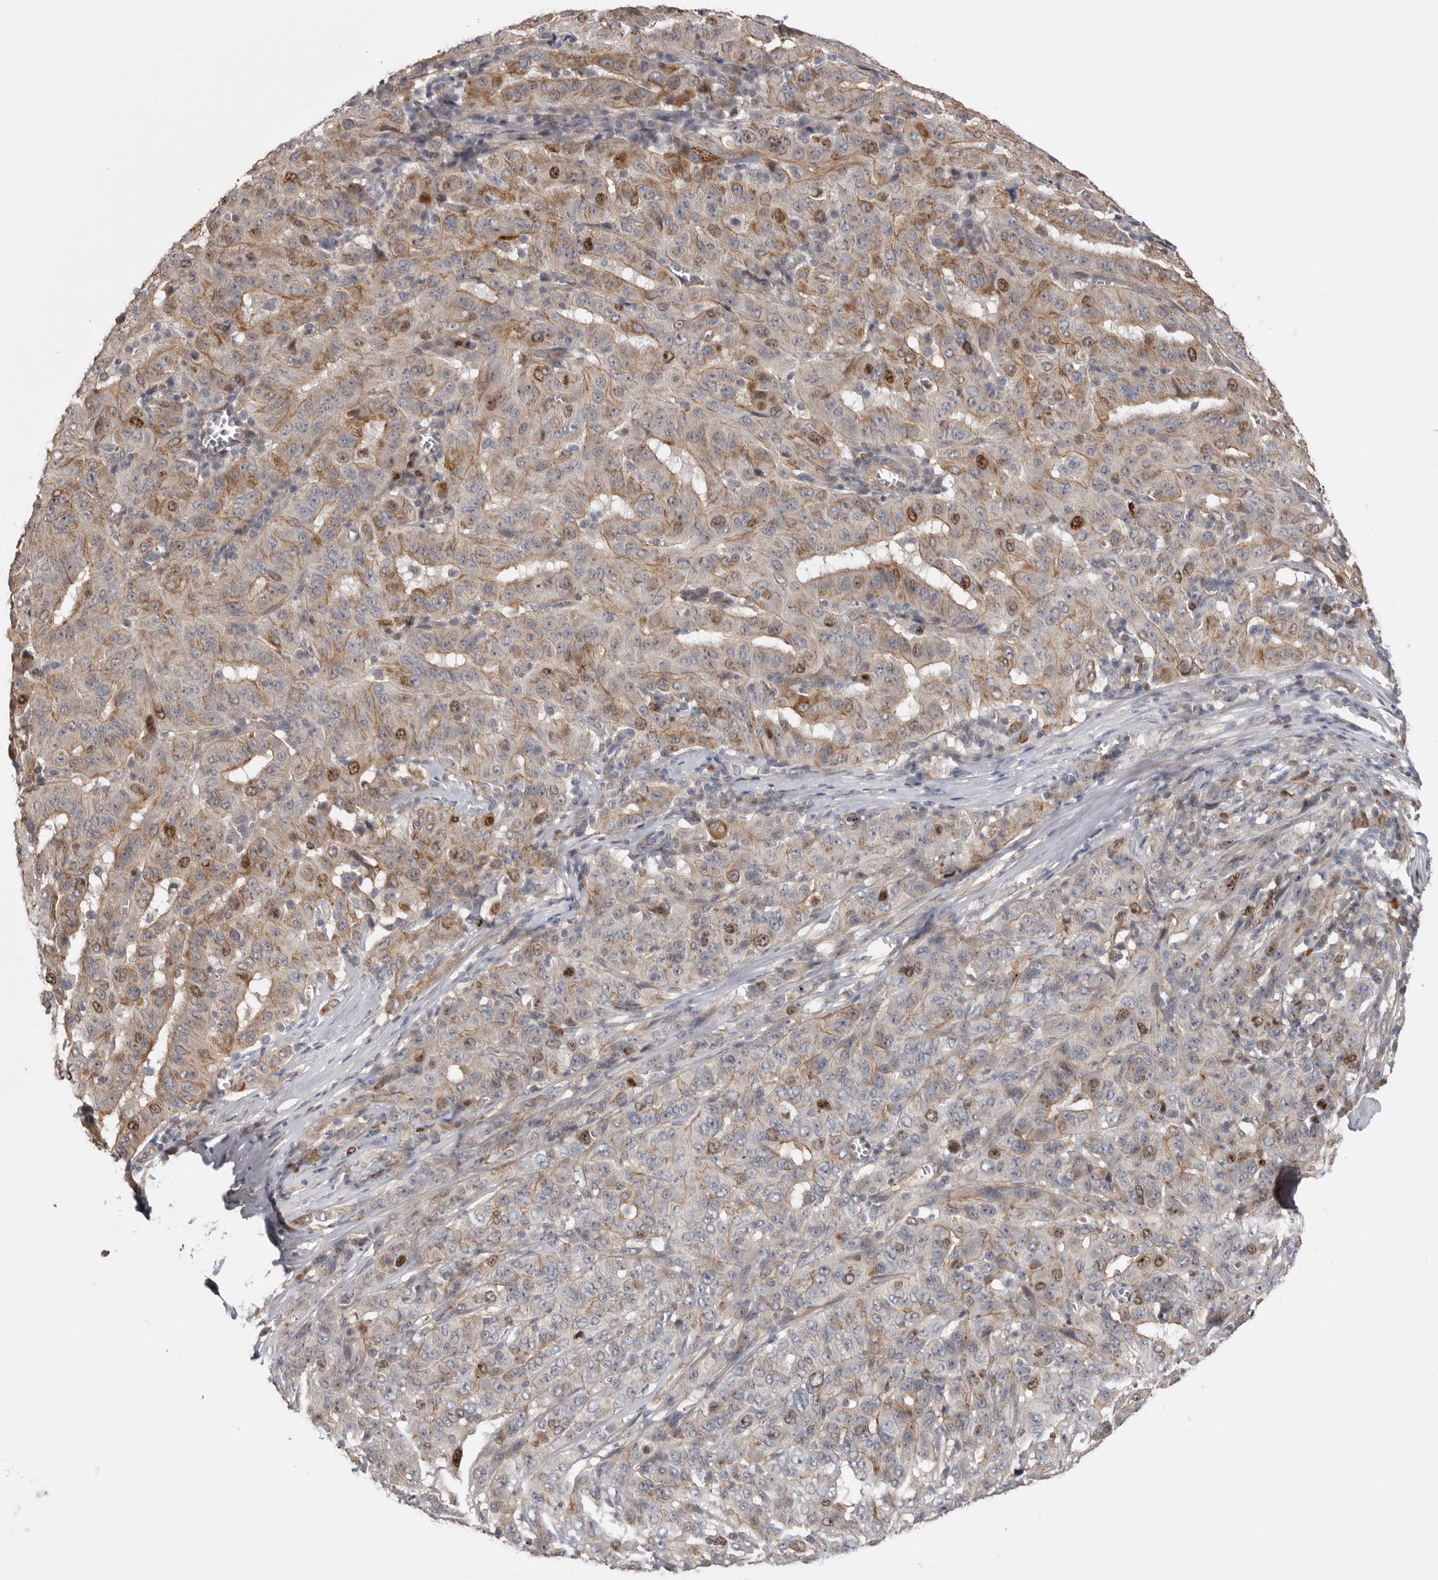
{"staining": {"intensity": "moderate", "quantity": "25%-75%", "location": "cytoplasmic/membranous,nuclear"}, "tissue": "pancreatic cancer", "cell_type": "Tumor cells", "image_type": "cancer", "snomed": [{"axis": "morphology", "description": "Adenocarcinoma, NOS"}, {"axis": "topography", "description": "Pancreas"}], "caption": "Human pancreatic cancer stained for a protein (brown) exhibits moderate cytoplasmic/membranous and nuclear positive positivity in about 25%-75% of tumor cells.", "gene": "CDCA8", "patient": {"sex": "male", "age": 63}}